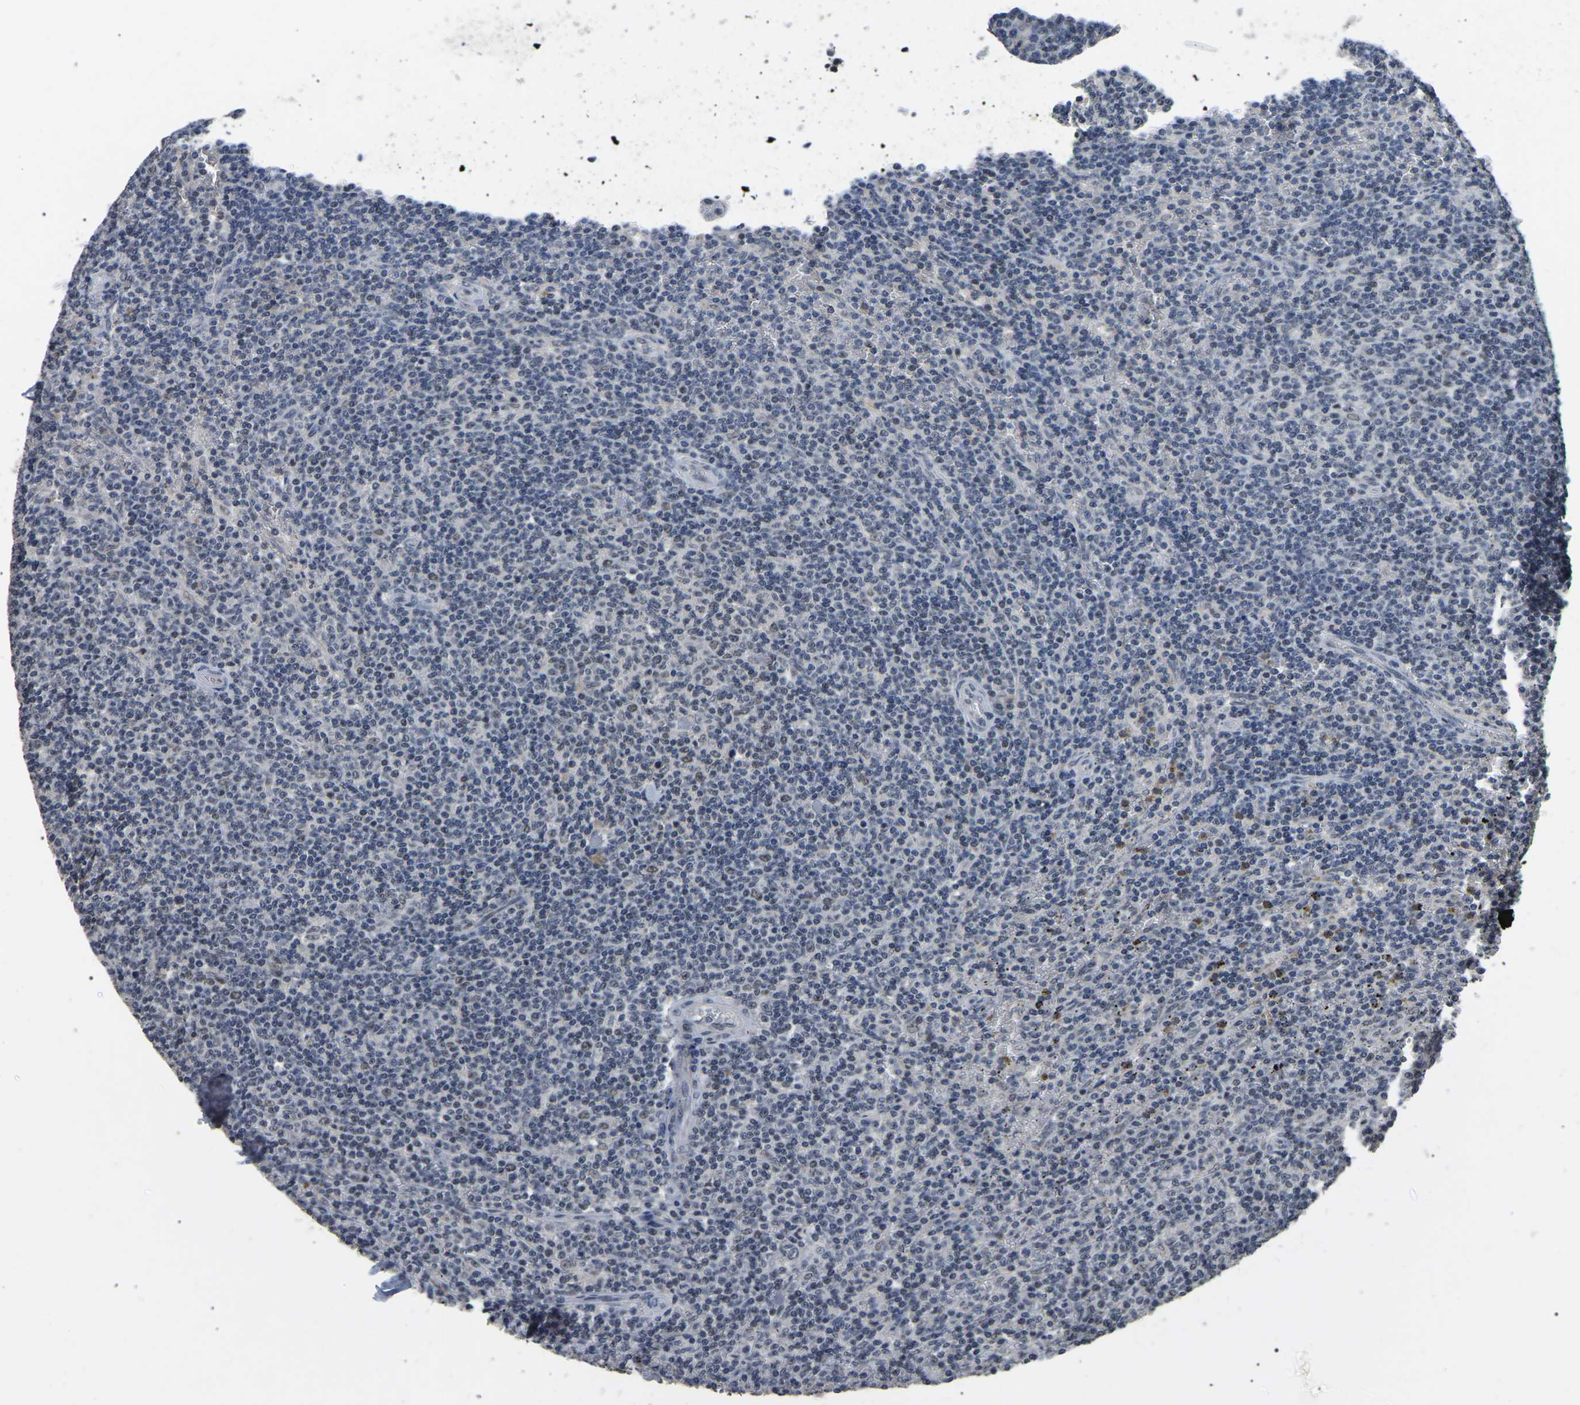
{"staining": {"intensity": "negative", "quantity": "none", "location": "none"}, "tissue": "lymphoma", "cell_type": "Tumor cells", "image_type": "cancer", "snomed": [{"axis": "morphology", "description": "Malignant lymphoma, non-Hodgkin's type, Low grade"}, {"axis": "topography", "description": "Spleen"}], "caption": "Human malignant lymphoma, non-Hodgkin's type (low-grade) stained for a protein using immunohistochemistry (IHC) demonstrates no expression in tumor cells.", "gene": "PPM1E", "patient": {"sex": "female", "age": 19}}